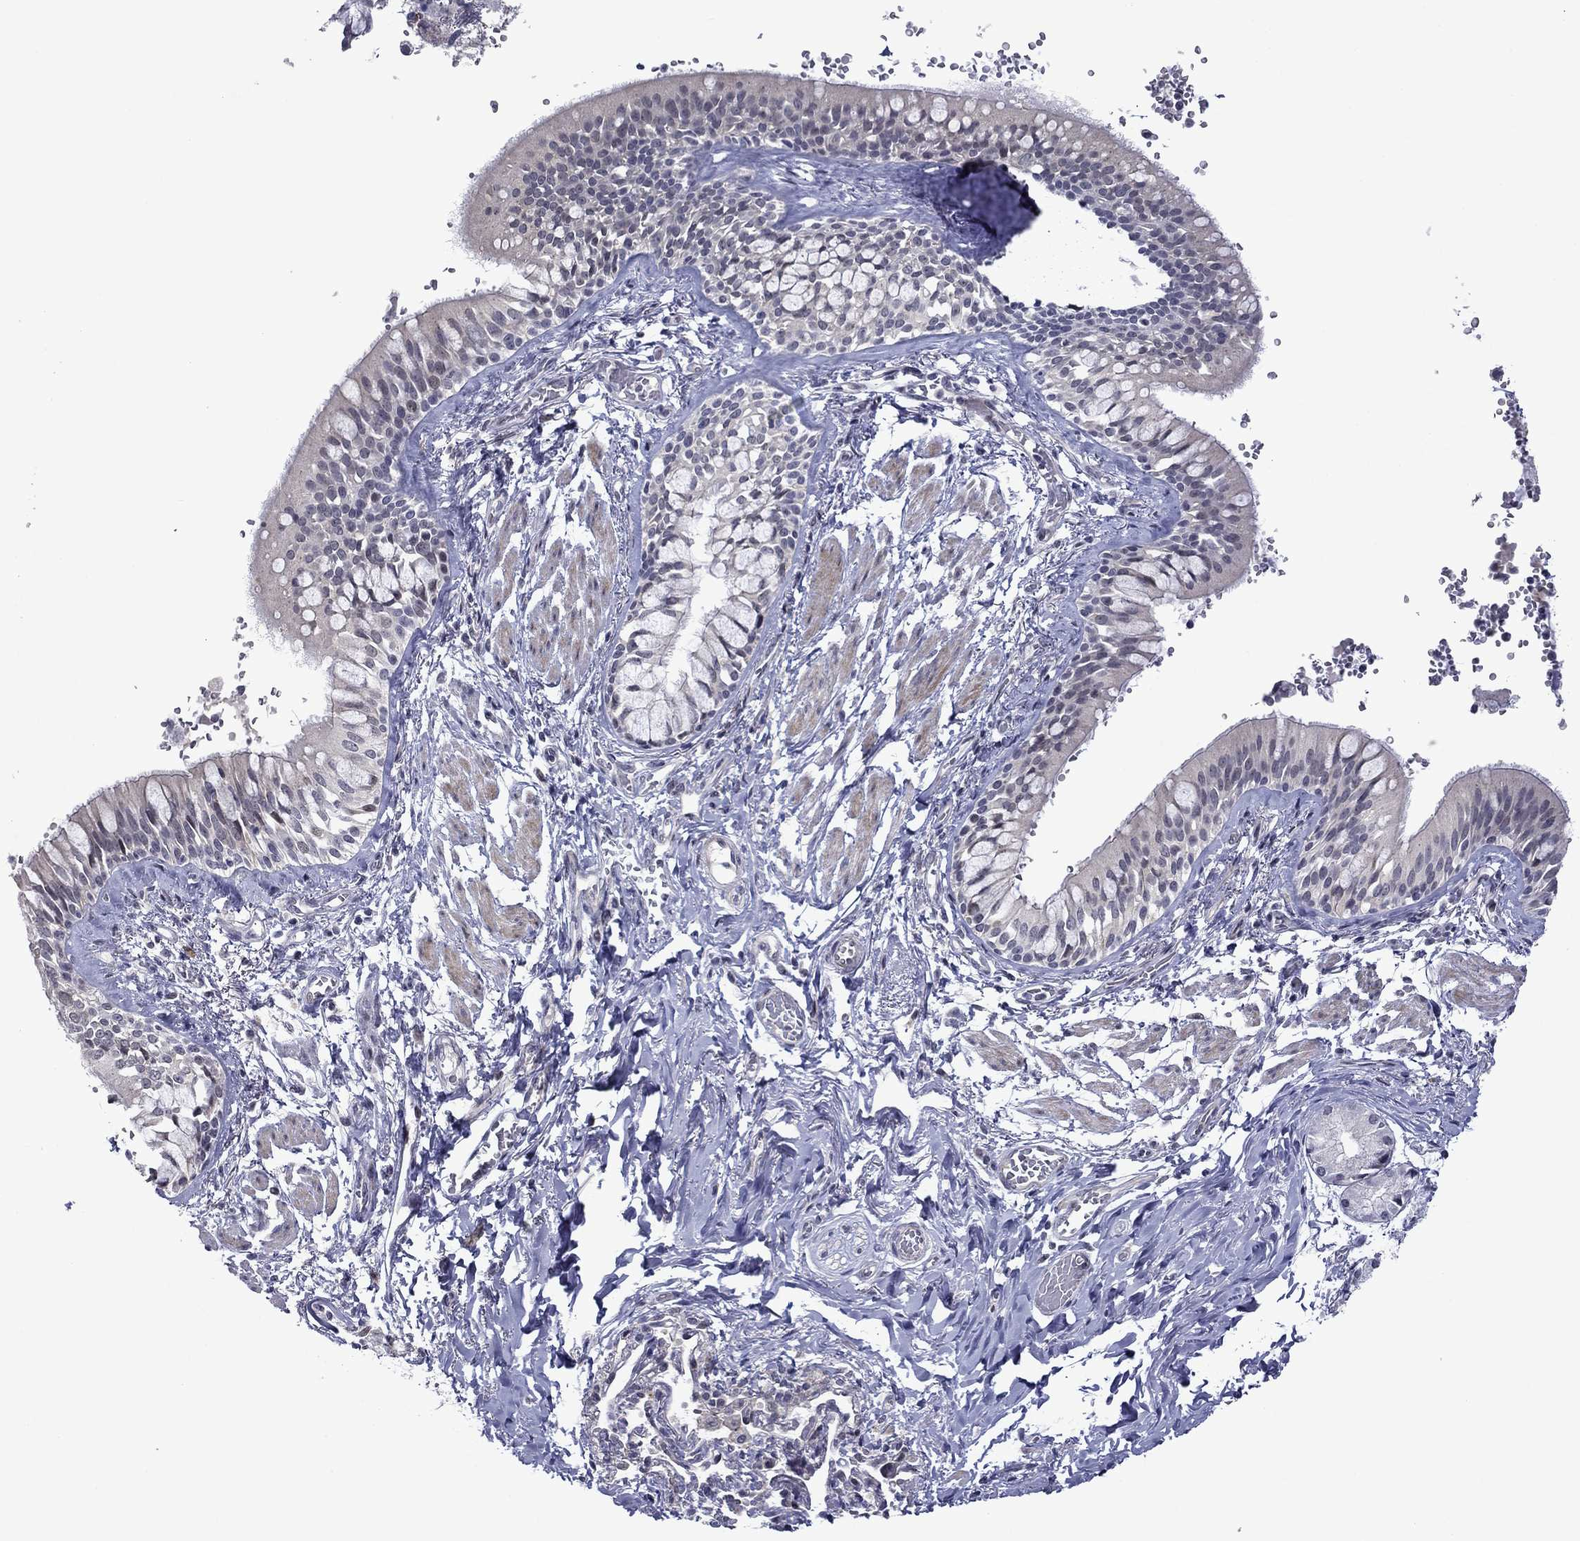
{"staining": {"intensity": "weak", "quantity": "<25%", "location": "cytoplasmic/membranous"}, "tissue": "bronchus", "cell_type": "Respiratory epithelial cells", "image_type": "normal", "snomed": [{"axis": "morphology", "description": "Normal tissue, NOS"}, {"axis": "topography", "description": "Bronchus"}, {"axis": "topography", "description": "Lung"}], "caption": "DAB immunohistochemical staining of unremarkable human bronchus reveals no significant expression in respiratory epithelial cells.", "gene": "B3GAT1", "patient": {"sex": "female", "age": 57}}